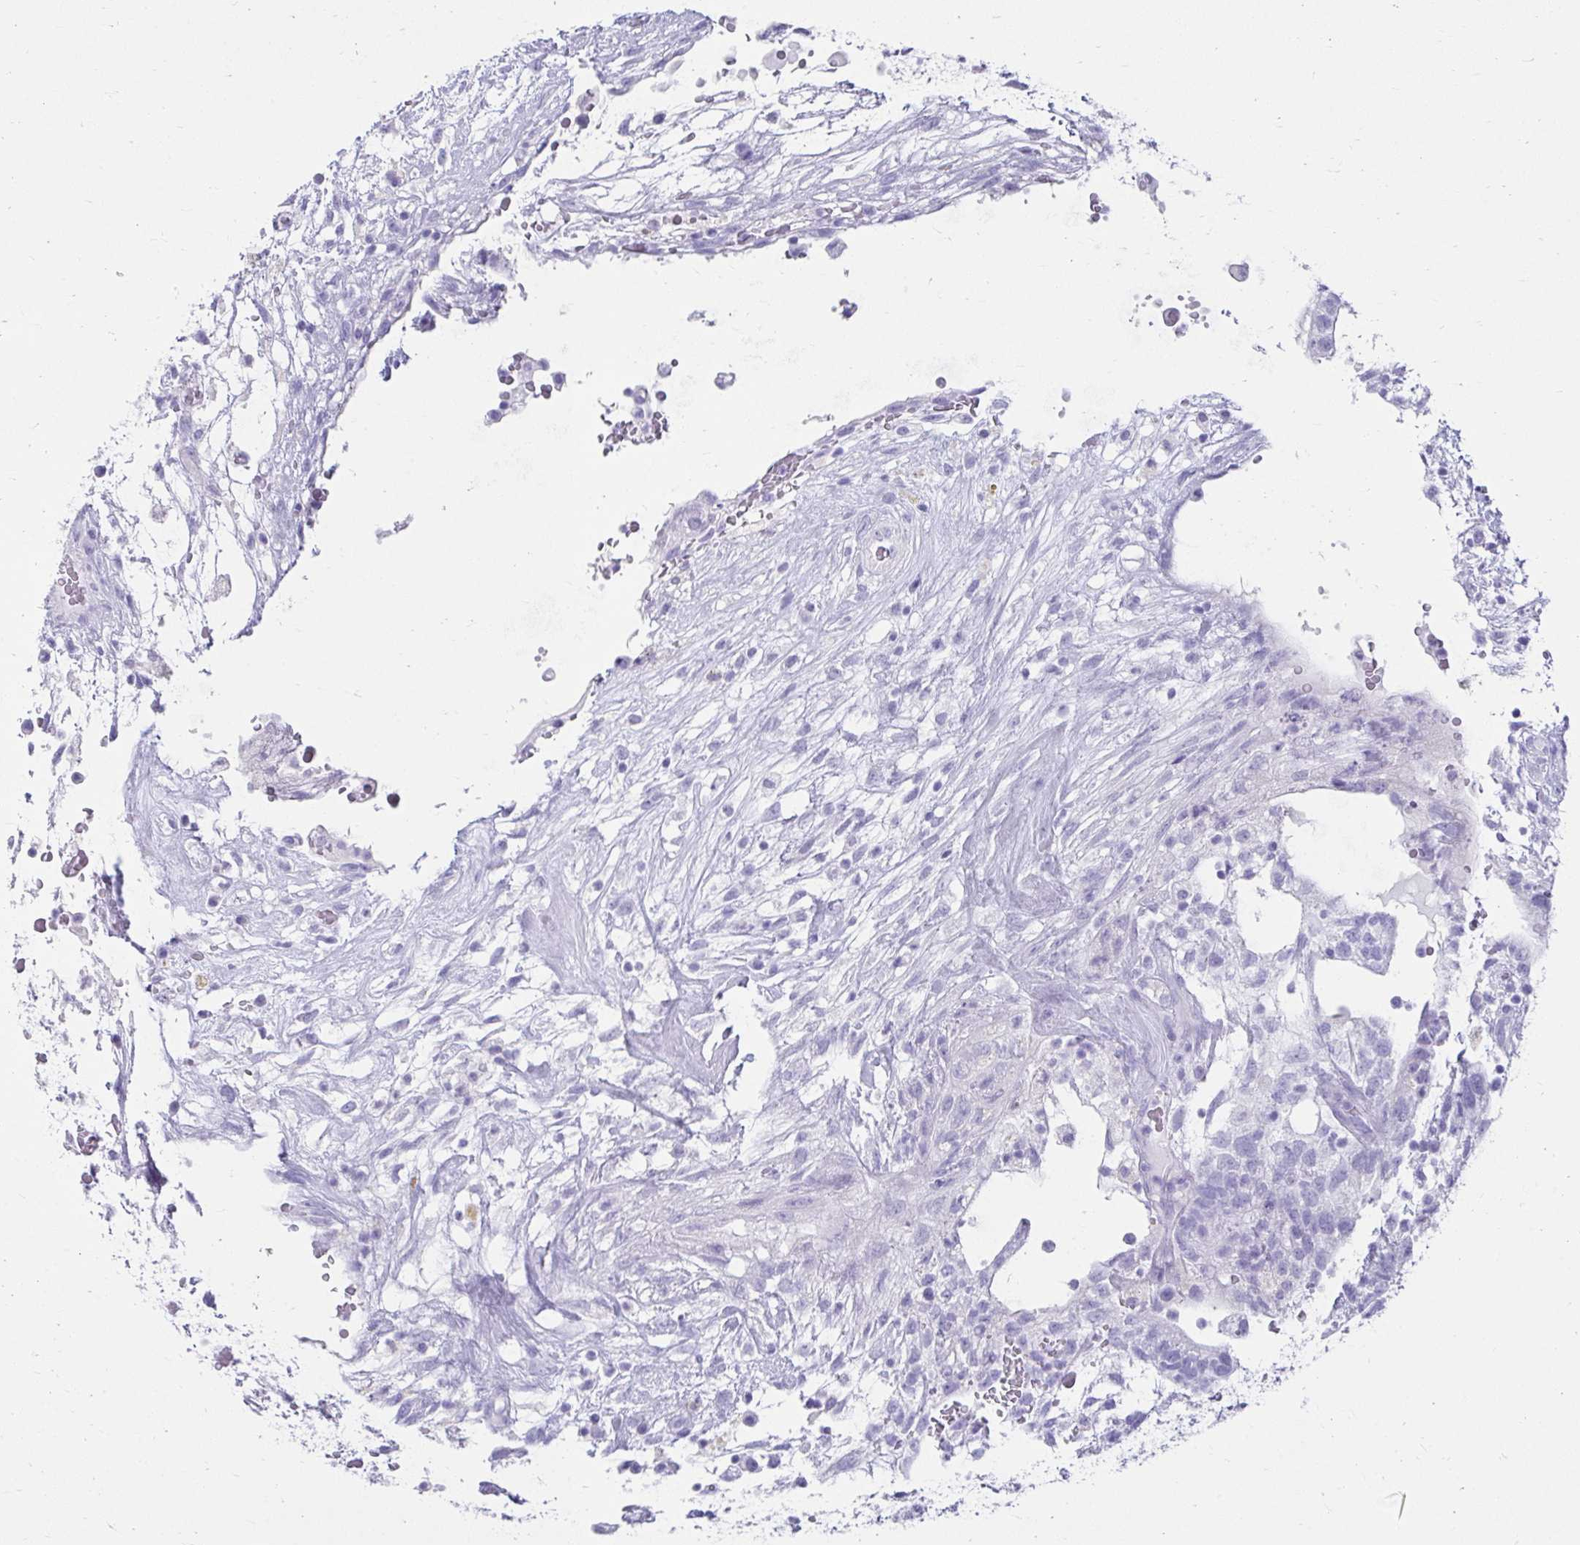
{"staining": {"intensity": "negative", "quantity": "none", "location": "none"}, "tissue": "testis cancer", "cell_type": "Tumor cells", "image_type": "cancer", "snomed": [{"axis": "morphology", "description": "Carcinoma, Embryonal, NOS"}, {"axis": "topography", "description": "Testis"}], "caption": "Testis cancer (embryonal carcinoma) was stained to show a protein in brown. There is no significant positivity in tumor cells.", "gene": "ATP4B", "patient": {"sex": "male", "age": 32}}